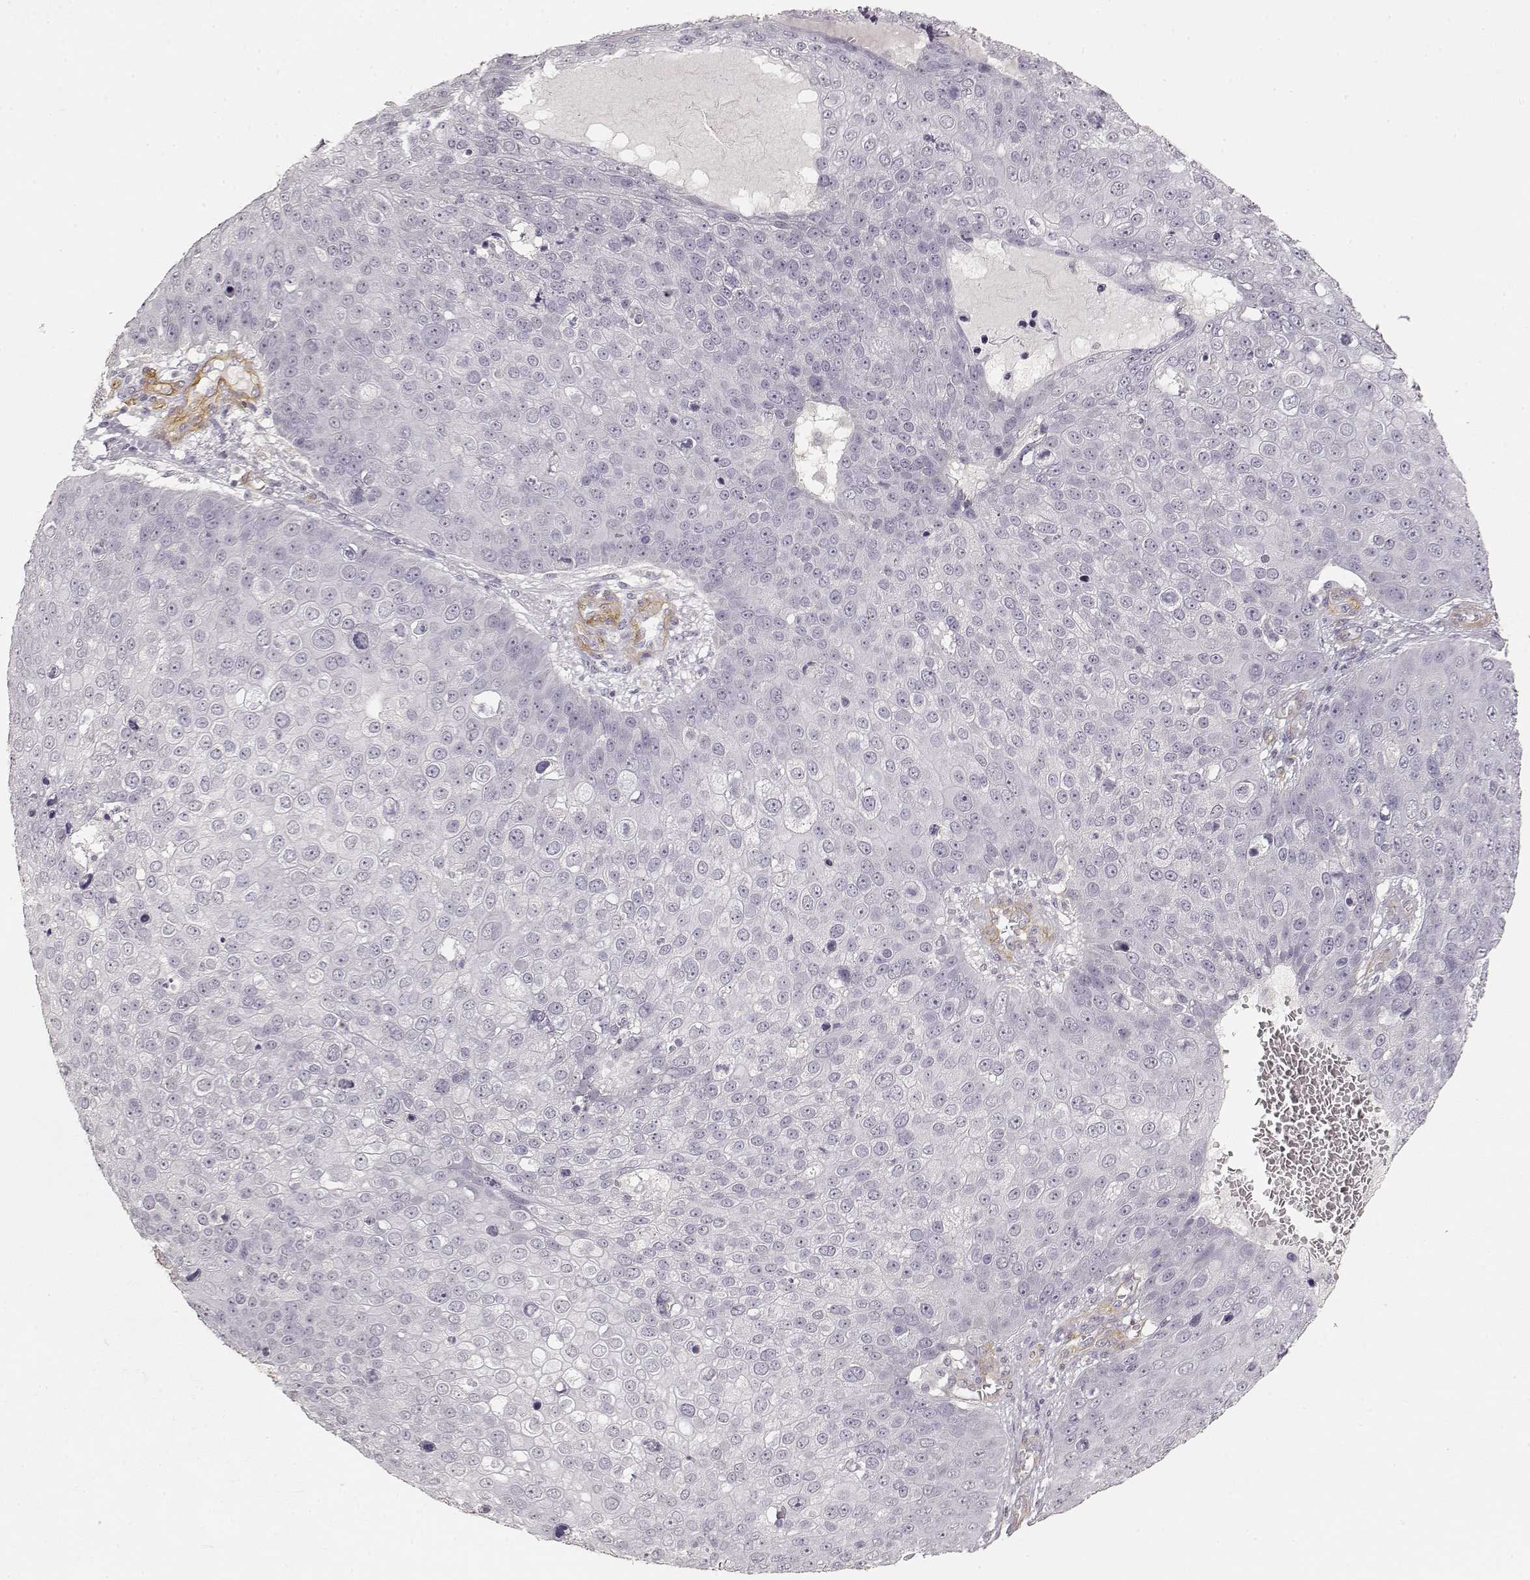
{"staining": {"intensity": "negative", "quantity": "none", "location": "none"}, "tissue": "skin cancer", "cell_type": "Tumor cells", "image_type": "cancer", "snomed": [{"axis": "morphology", "description": "Squamous cell carcinoma, NOS"}, {"axis": "topography", "description": "Skin"}], "caption": "Immunohistochemistry of skin cancer displays no staining in tumor cells.", "gene": "LAMA4", "patient": {"sex": "male", "age": 71}}